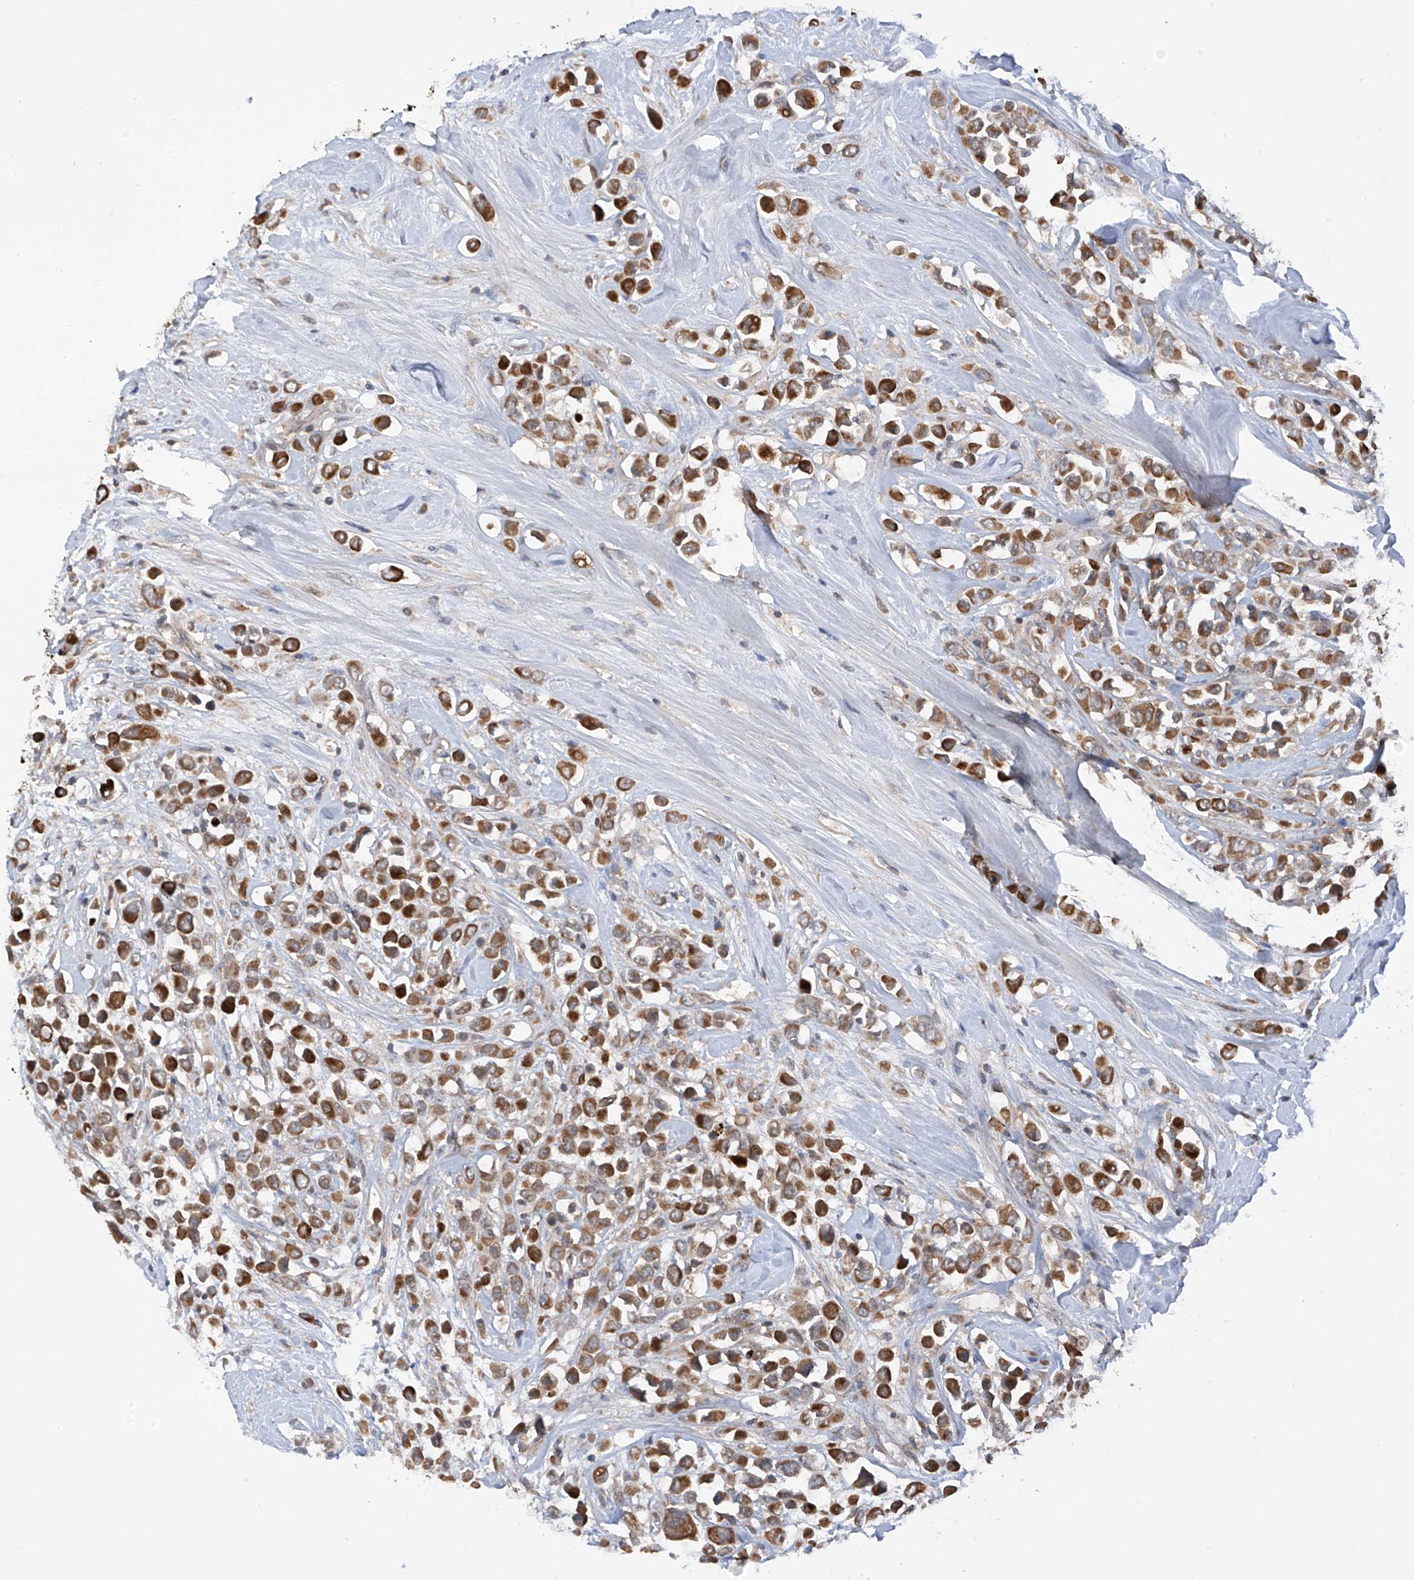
{"staining": {"intensity": "strong", "quantity": ">75%", "location": "cytoplasmic/membranous"}, "tissue": "breast cancer", "cell_type": "Tumor cells", "image_type": "cancer", "snomed": [{"axis": "morphology", "description": "Duct carcinoma"}, {"axis": "topography", "description": "Breast"}], "caption": "Immunohistochemistry (IHC) (DAB (3,3'-diaminobenzidine)) staining of intraductal carcinoma (breast) displays strong cytoplasmic/membranous protein staining in approximately >75% of tumor cells.", "gene": "RPAIN", "patient": {"sex": "female", "age": 61}}